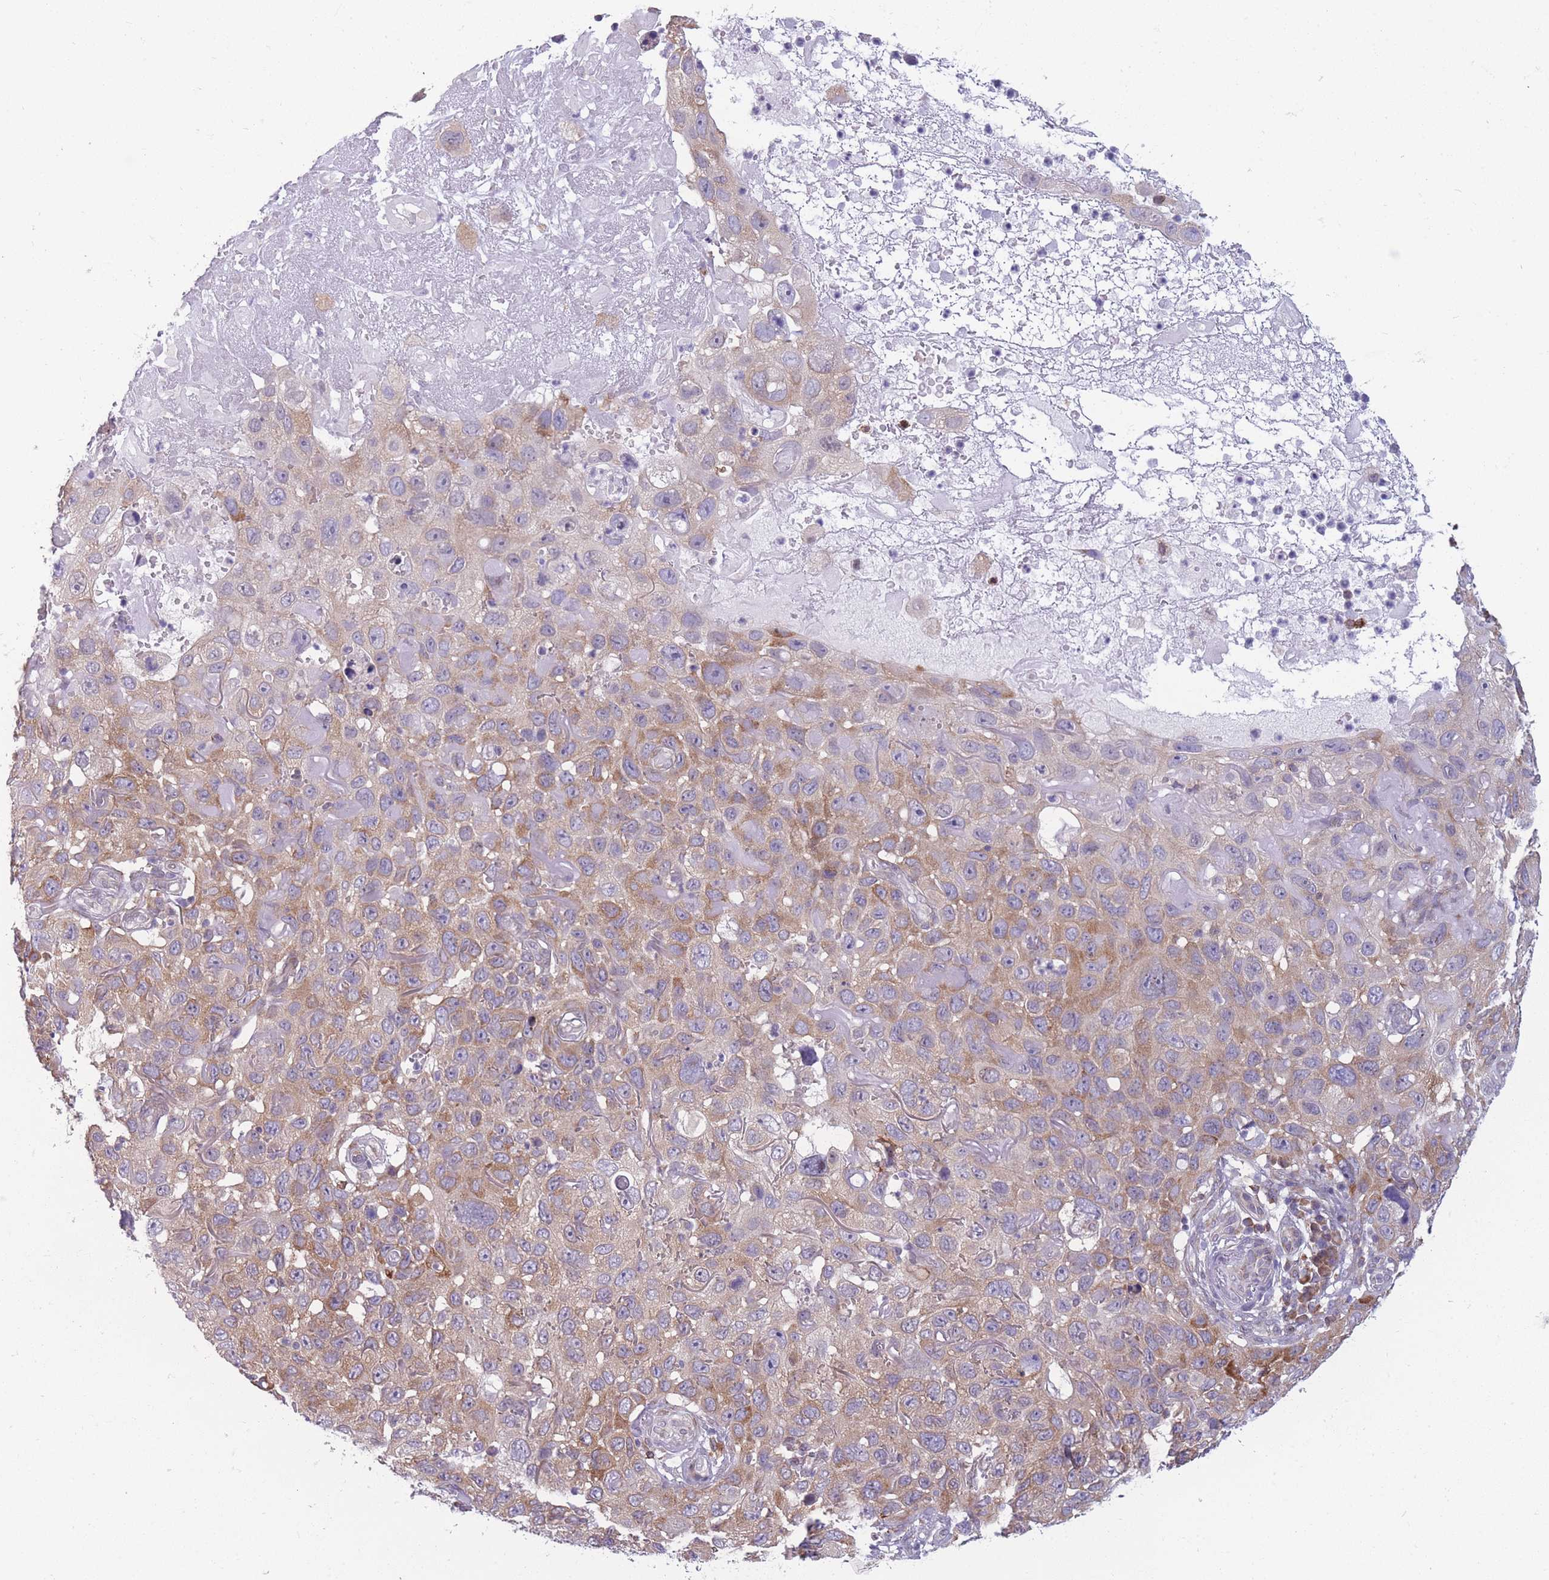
{"staining": {"intensity": "moderate", "quantity": "25%-75%", "location": "cytoplasmic/membranous"}, "tissue": "skin cancer", "cell_type": "Tumor cells", "image_type": "cancer", "snomed": [{"axis": "morphology", "description": "Squamous cell carcinoma in situ, NOS"}, {"axis": "morphology", "description": "Squamous cell carcinoma, NOS"}, {"axis": "topography", "description": "Skin"}], "caption": "Immunohistochemistry of human squamous cell carcinoma (skin) displays medium levels of moderate cytoplasmic/membranous positivity in approximately 25%-75% of tumor cells.", "gene": "TMEM121", "patient": {"sex": "male", "age": 93}}